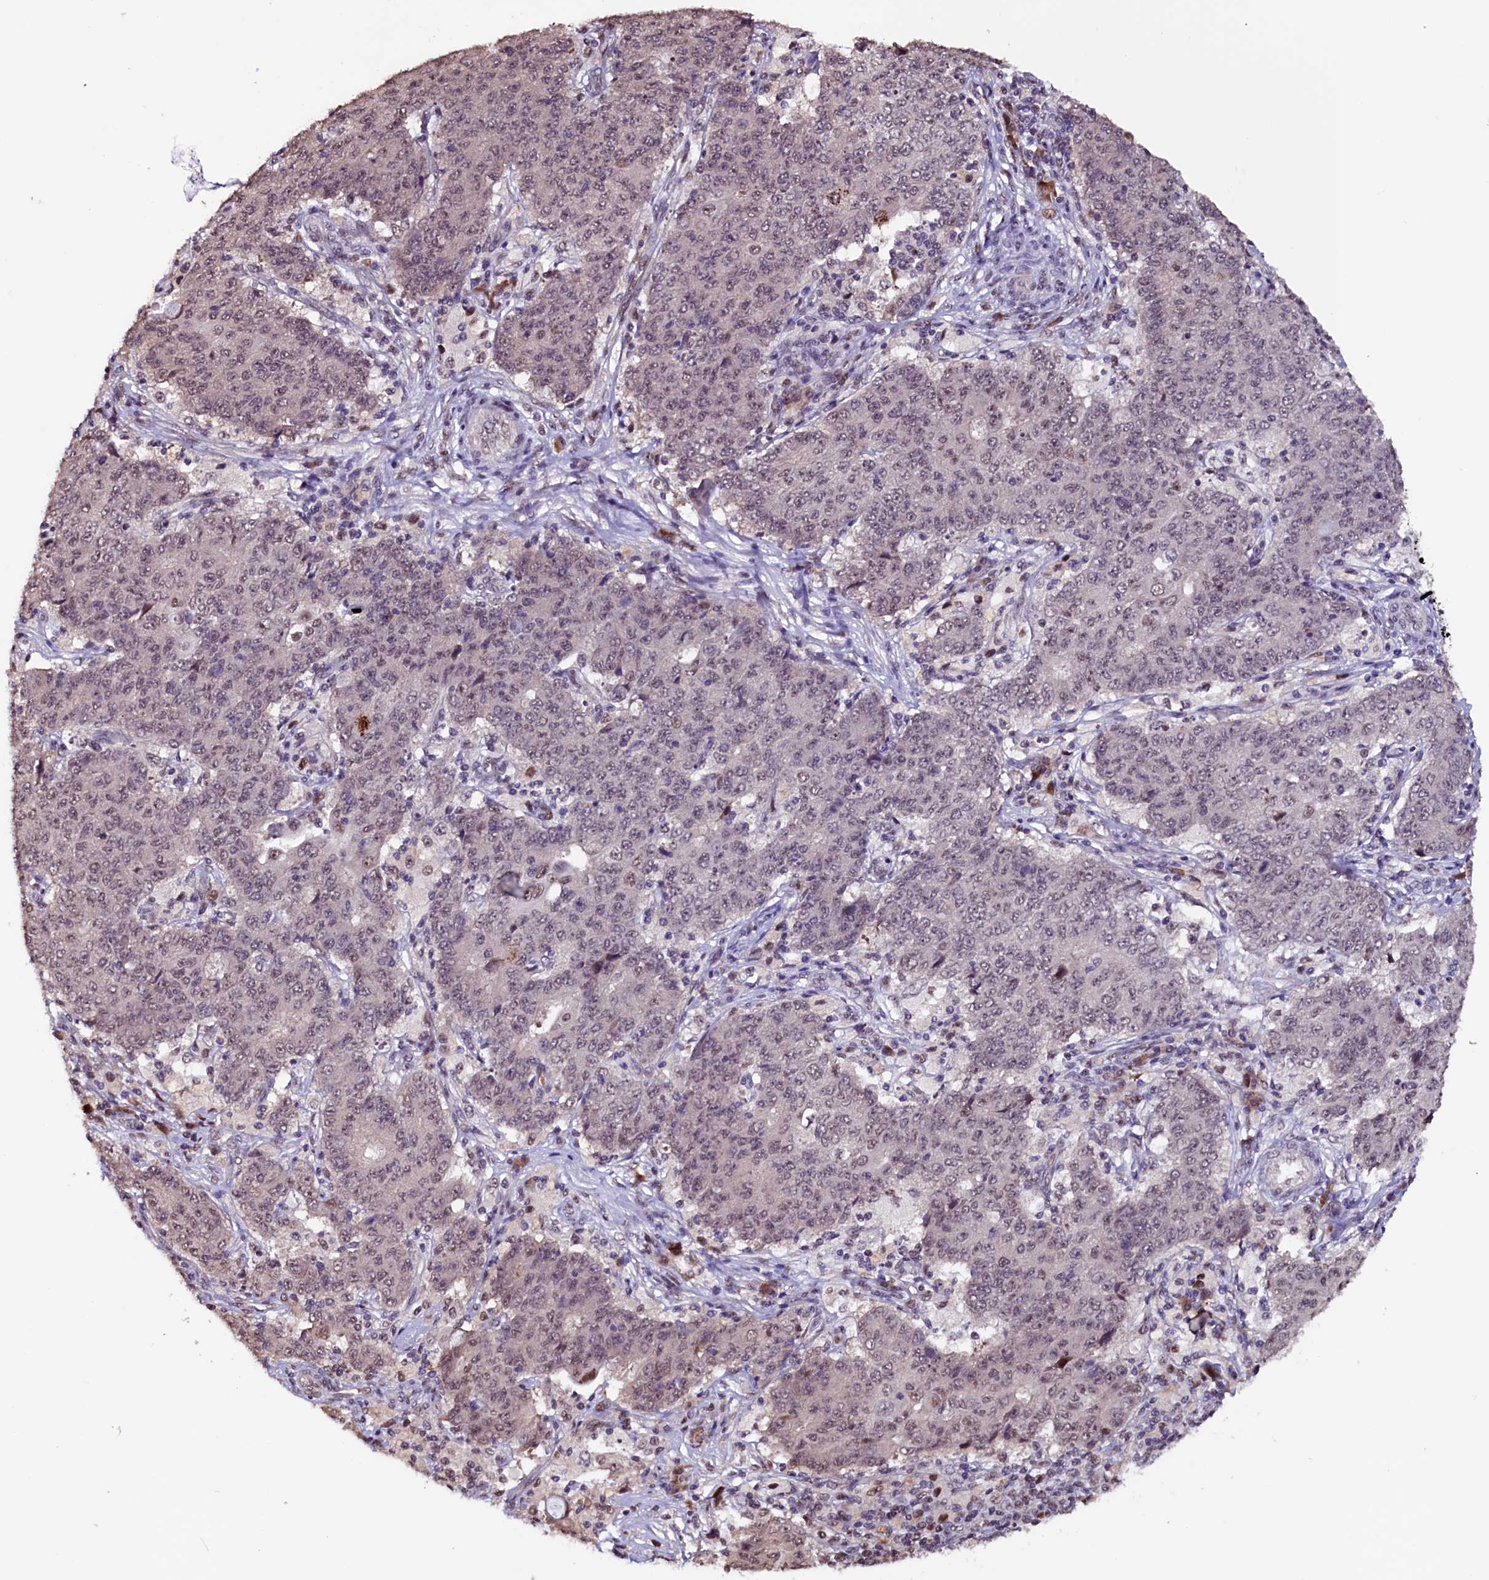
{"staining": {"intensity": "weak", "quantity": "25%-75%", "location": "nuclear"}, "tissue": "ovarian cancer", "cell_type": "Tumor cells", "image_type": "cancer", "snomed": [{"axis": "morphology", "description": "Carcinoma, endometroid"}, {"axis": "topography", "description": "Ovary"}], "caption": "This photomicrograph shows ovarian cancer stained with IHC to label a protein in brown. The nuclear of tumor cells show weak positivity for the protein. Nuclei are counter-stained blue.", "gene": "RNMT", "patient": {"sex": "female", "age": 42}}